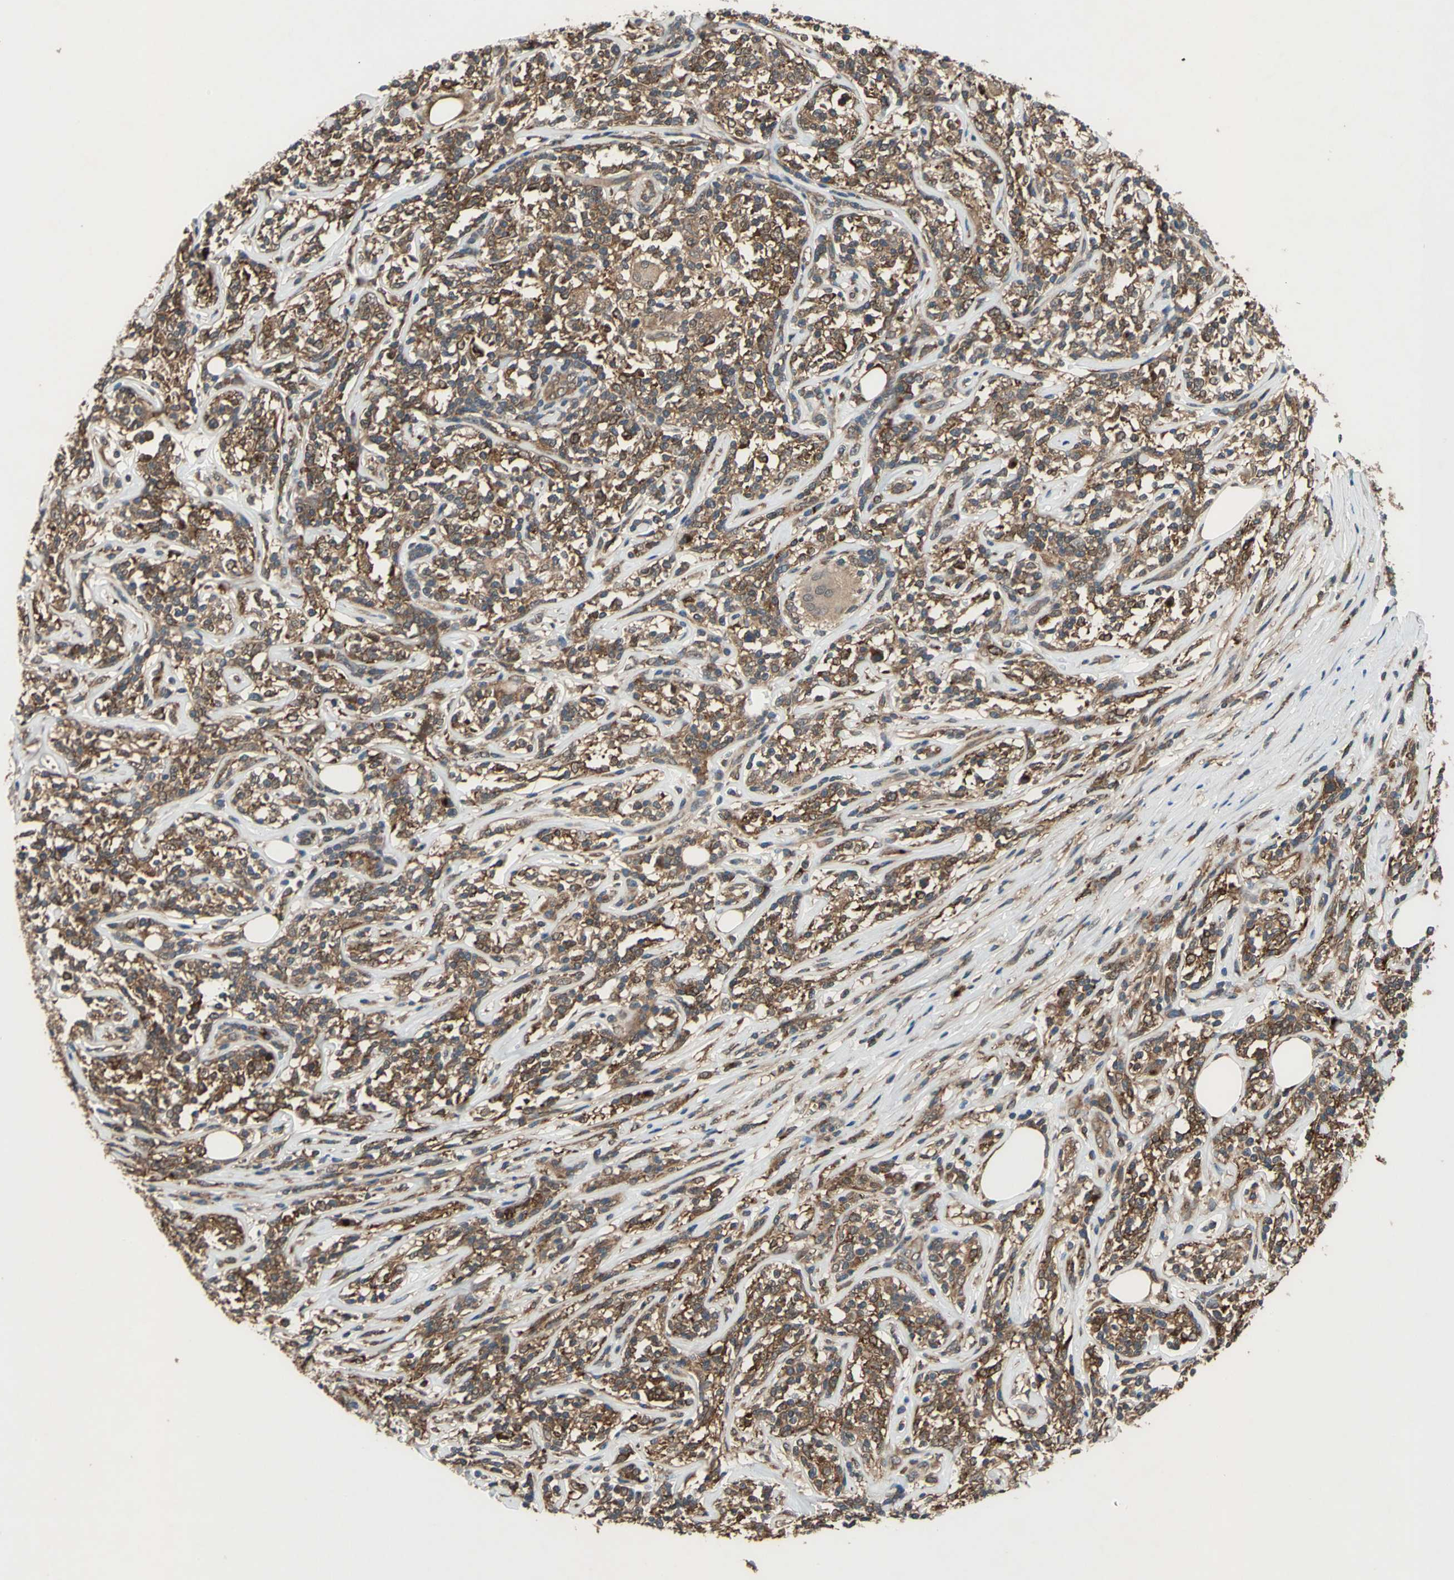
{"staining": {"intensity": "moderate", "quantity": ">75%", "location": "cytoplasmic/membranous"}, "tissue": "lymphoma", "cell_type": "Tumor cells", "image_type": "cancer", "snomed": [{"axis": "morphology", "description": "Malignant lymphoma, non-Hodgkin's type, High grade"}, {"axis": "topography", "description": "Lymph node"}], "caption": "Malignant lymphoma, non-Hodgkin's type (high-grade) stained with immunohistochemistry reveals moderate cytoplasmic/membranous positivity in about >75% of tumor cells.", "gene": "NFKBIE", "patient": {"sex": "female", "age": 84}}